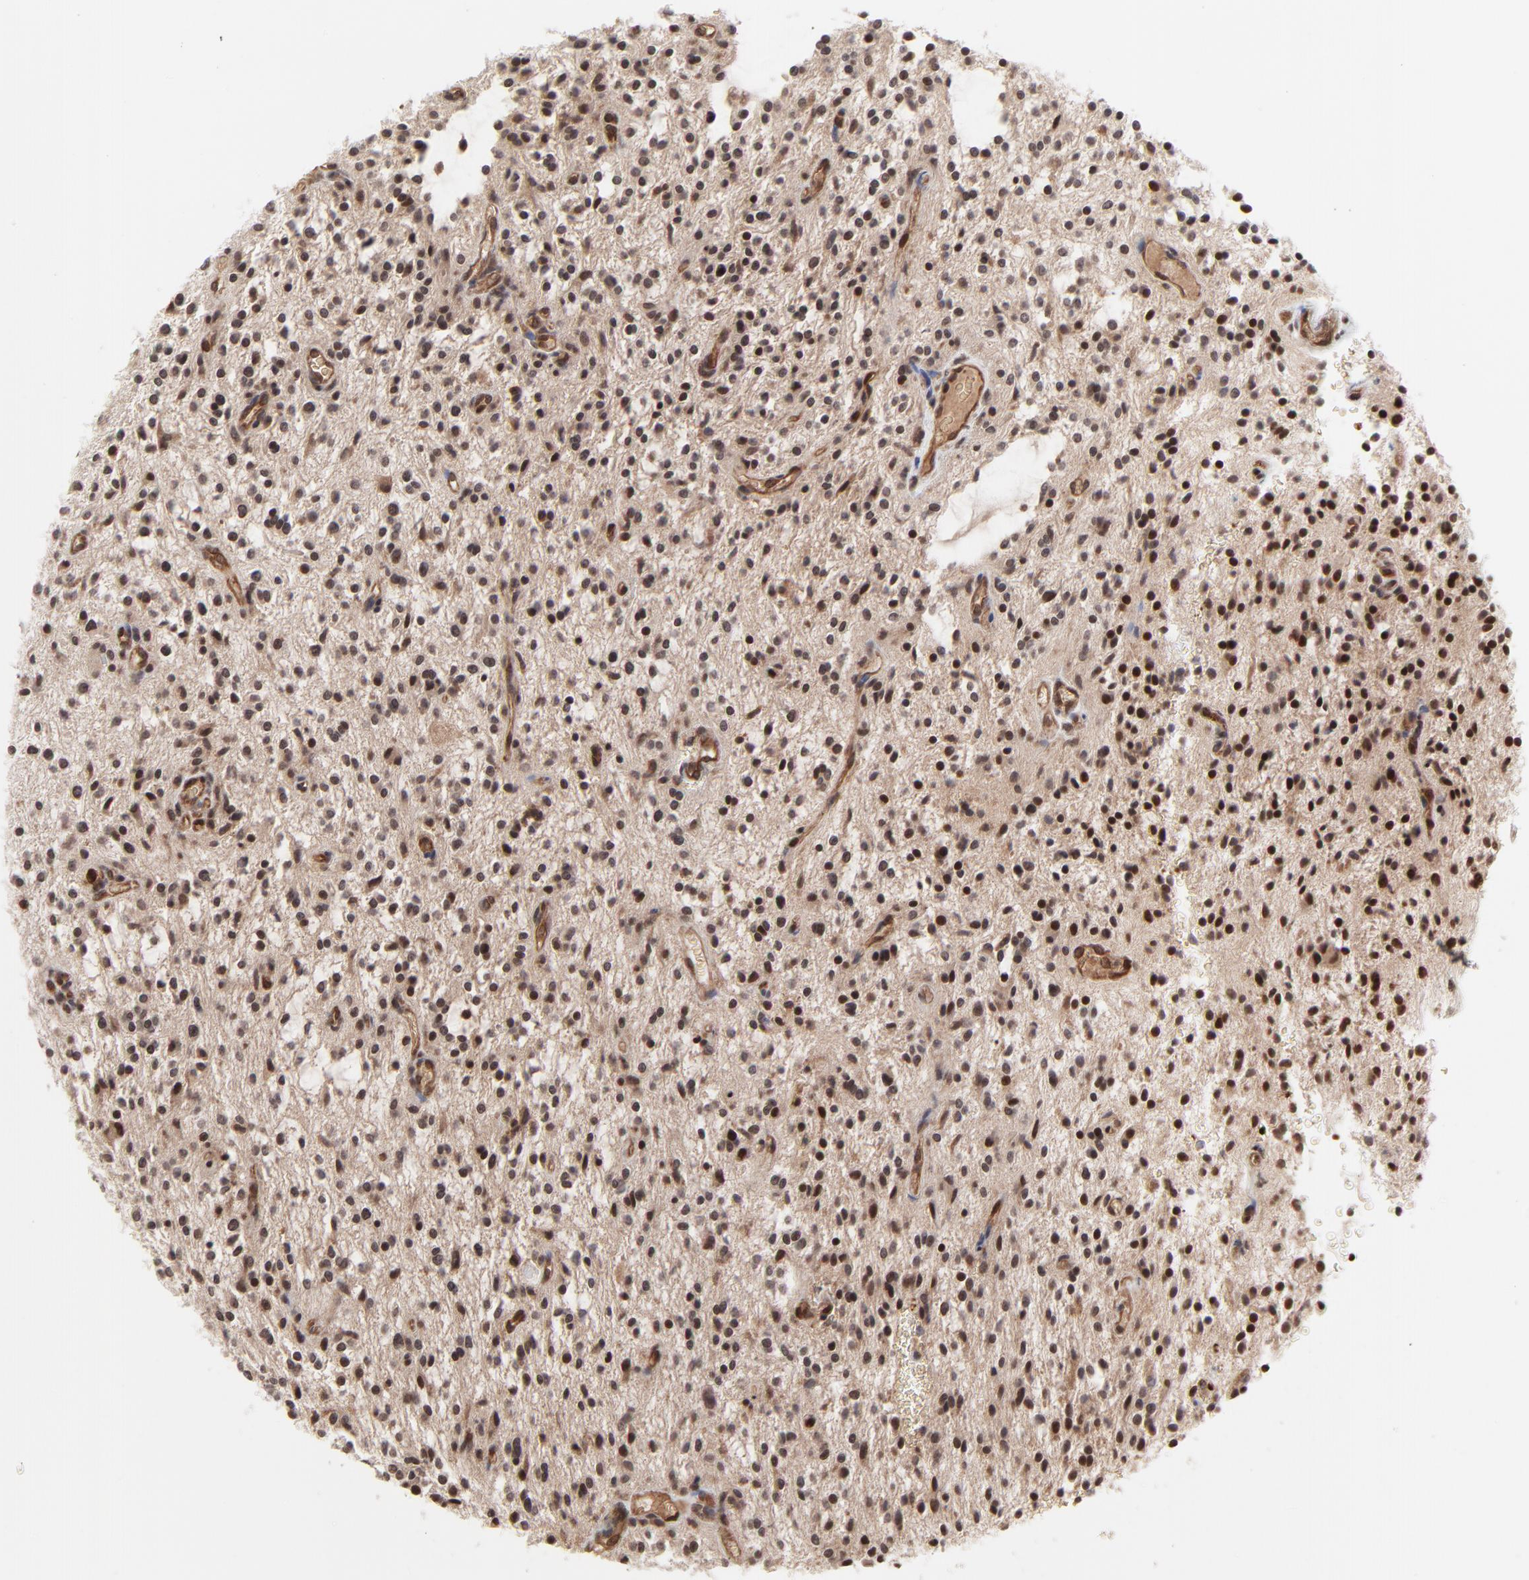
{"staining": {"intensity": "moderate", "quantity": "25%-75%", "location": "cytoplasmic/membranous,nuclear"}, "tissue": "glioma", "cell_type": "Tumor cells", "image_type": "cancer", "snomed": [{"axis": "morphology", "description": "Glioma, malignant, NOS"}, {"axis": "topography", "description": "Cerebellum"}], "caption": "Protein expression analysis of human glioma reveals moderate cytoplasmic/membranous and nuclear expression in about 25%-75% of tumor cells.", "gene": "CASP10", "patient": {"sex": "female", "age": 10}}